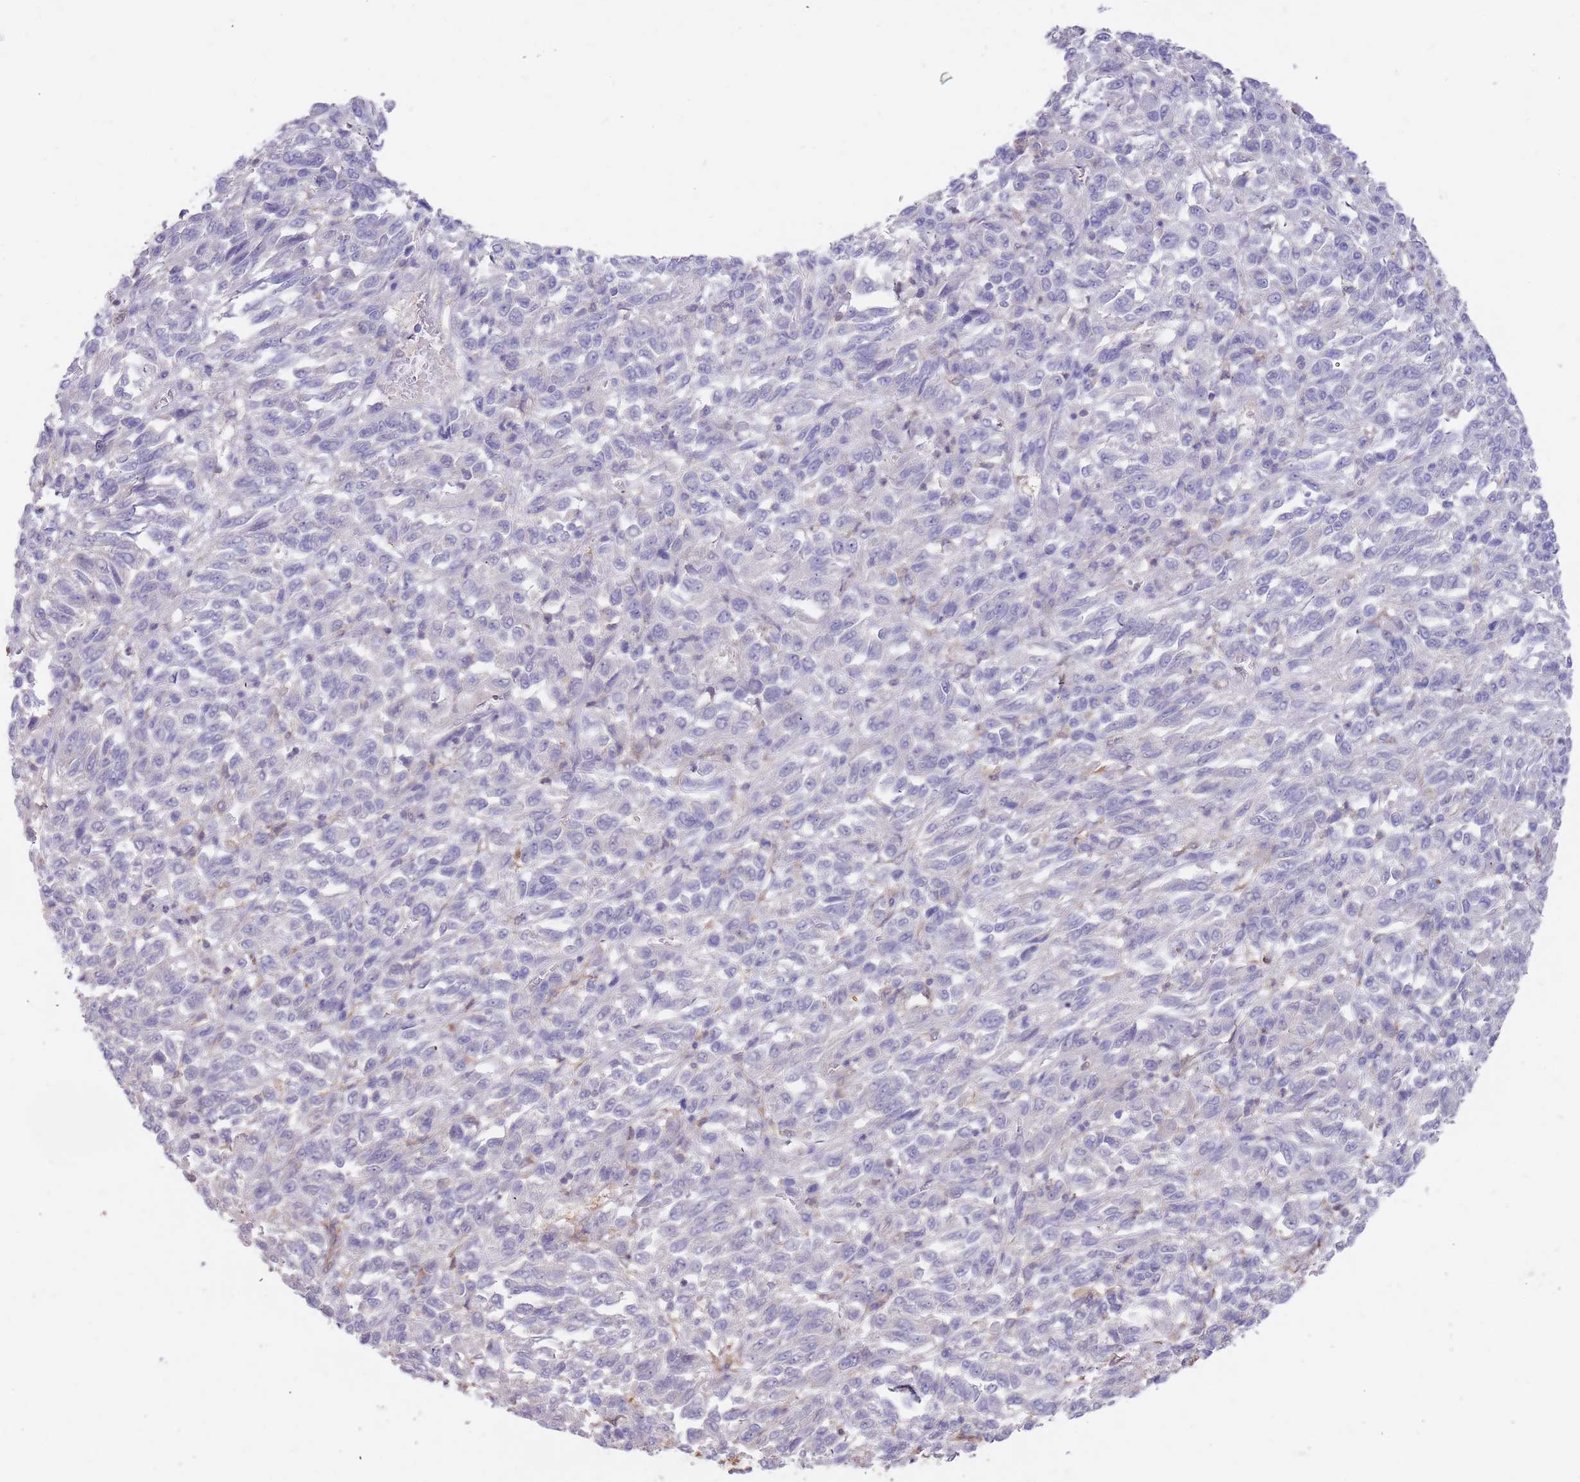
{"staining": {"intensity": "negative", "quantity": "none", "location": "none"}, "tissue": "melanoma", "cell_type": "Tumor cells", "image_type": "cancer", "snomed": [{"axis": "morphology", "description": "Malignant melanoma, Metastatic site"}, {"axis": "topography", "description": "Lung"}], "caption": "The image displays no significant positivity in tumor cells of melanoma.", "gene": "AP5S1", "patient": {"sex": "male", "age": 64}}